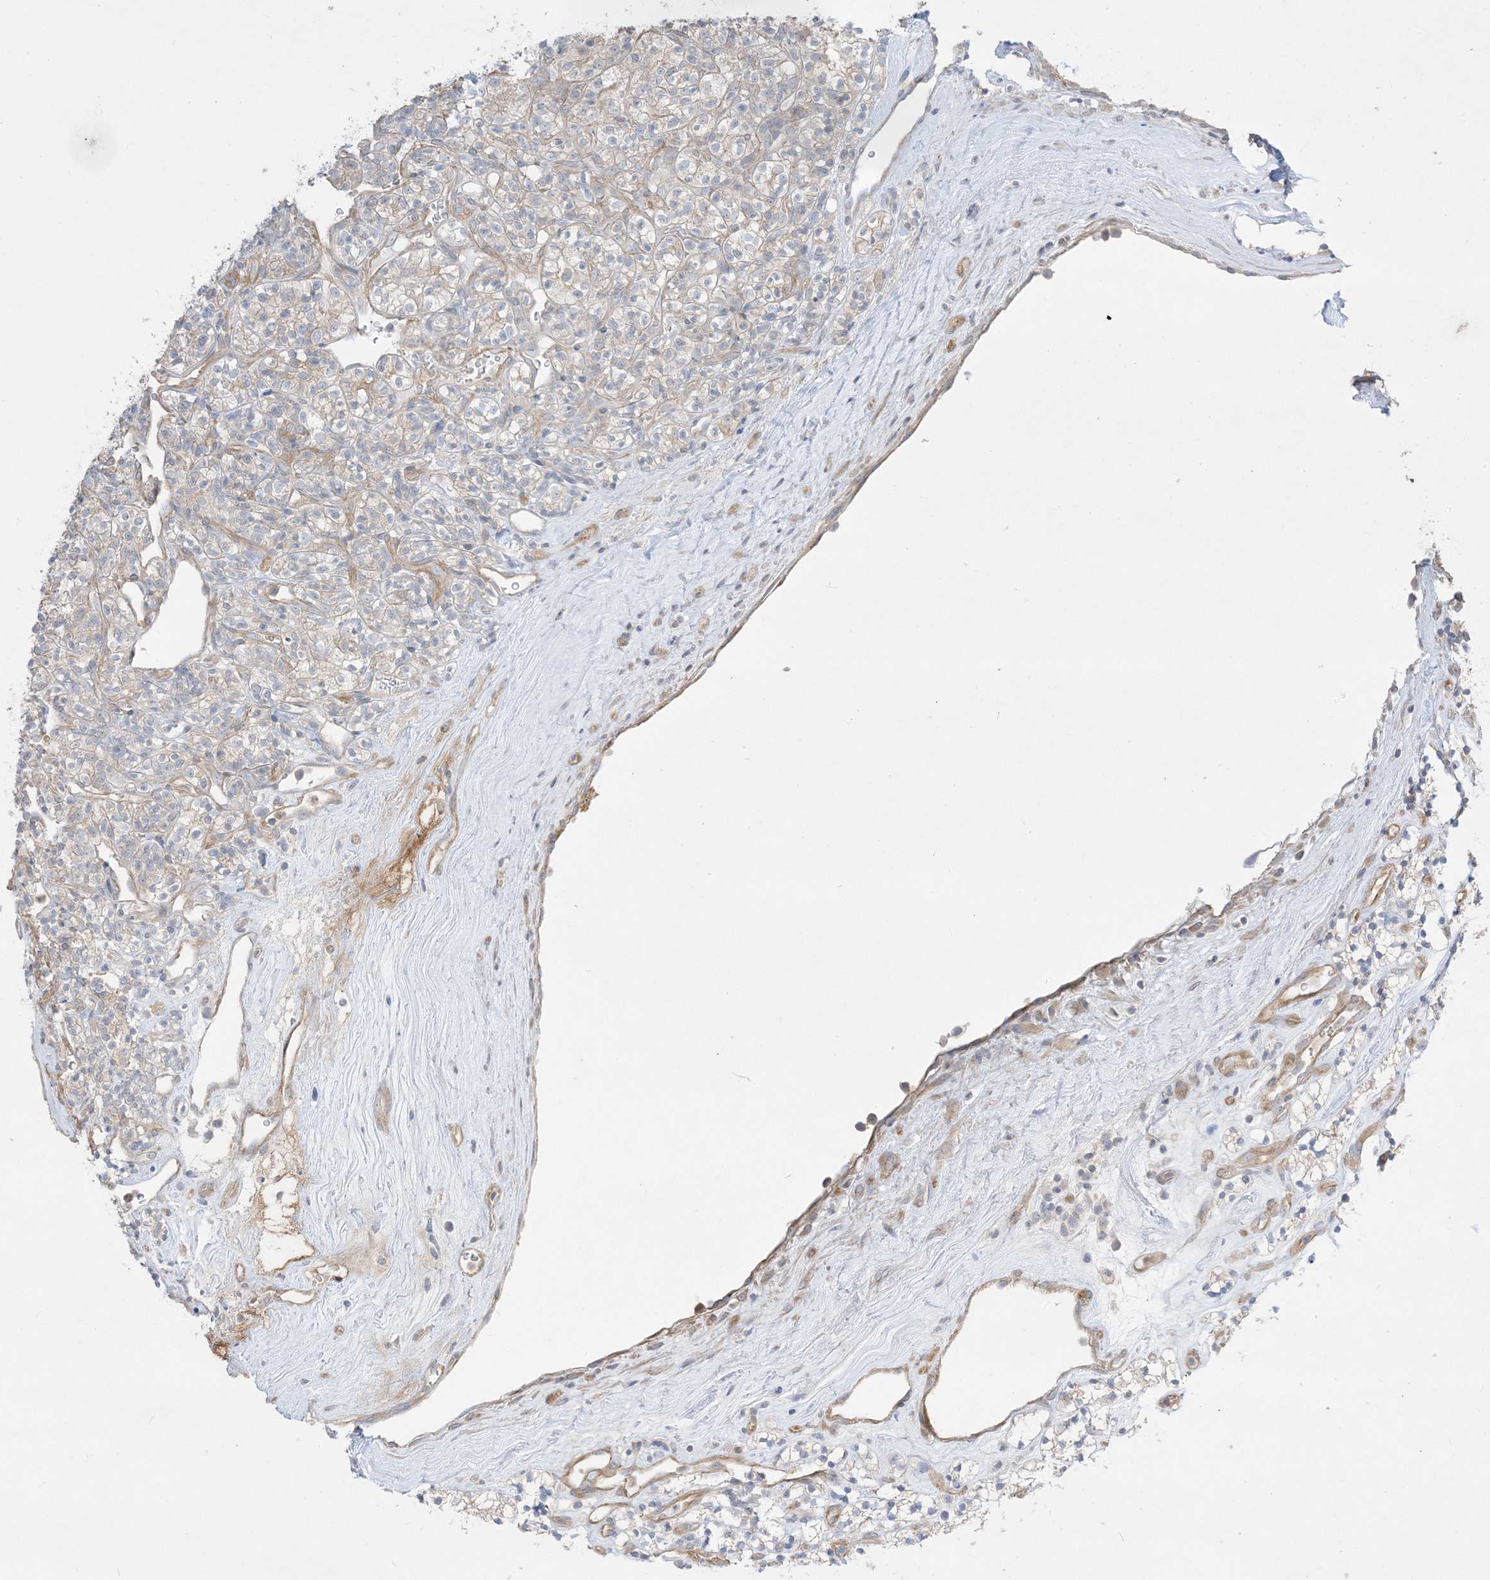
{"staining": {"intensity": "negative", "quantity": "none", "location": "none"}, "tissue": "renal cancer", "cell_type": "Tumor cells", "image_type": "cancer", "snomed": [{"axis": "morphology", "description": "Adenocarcinoma, NOS"}, {"axis": "topography", "description": "Kidney"}], "caption": "Image shows no protein staining in tumor cells of renal adenocarcinoma tissue.", "gene": "ARHGEF9", "patient": {"sex": "male", "age": 77}}